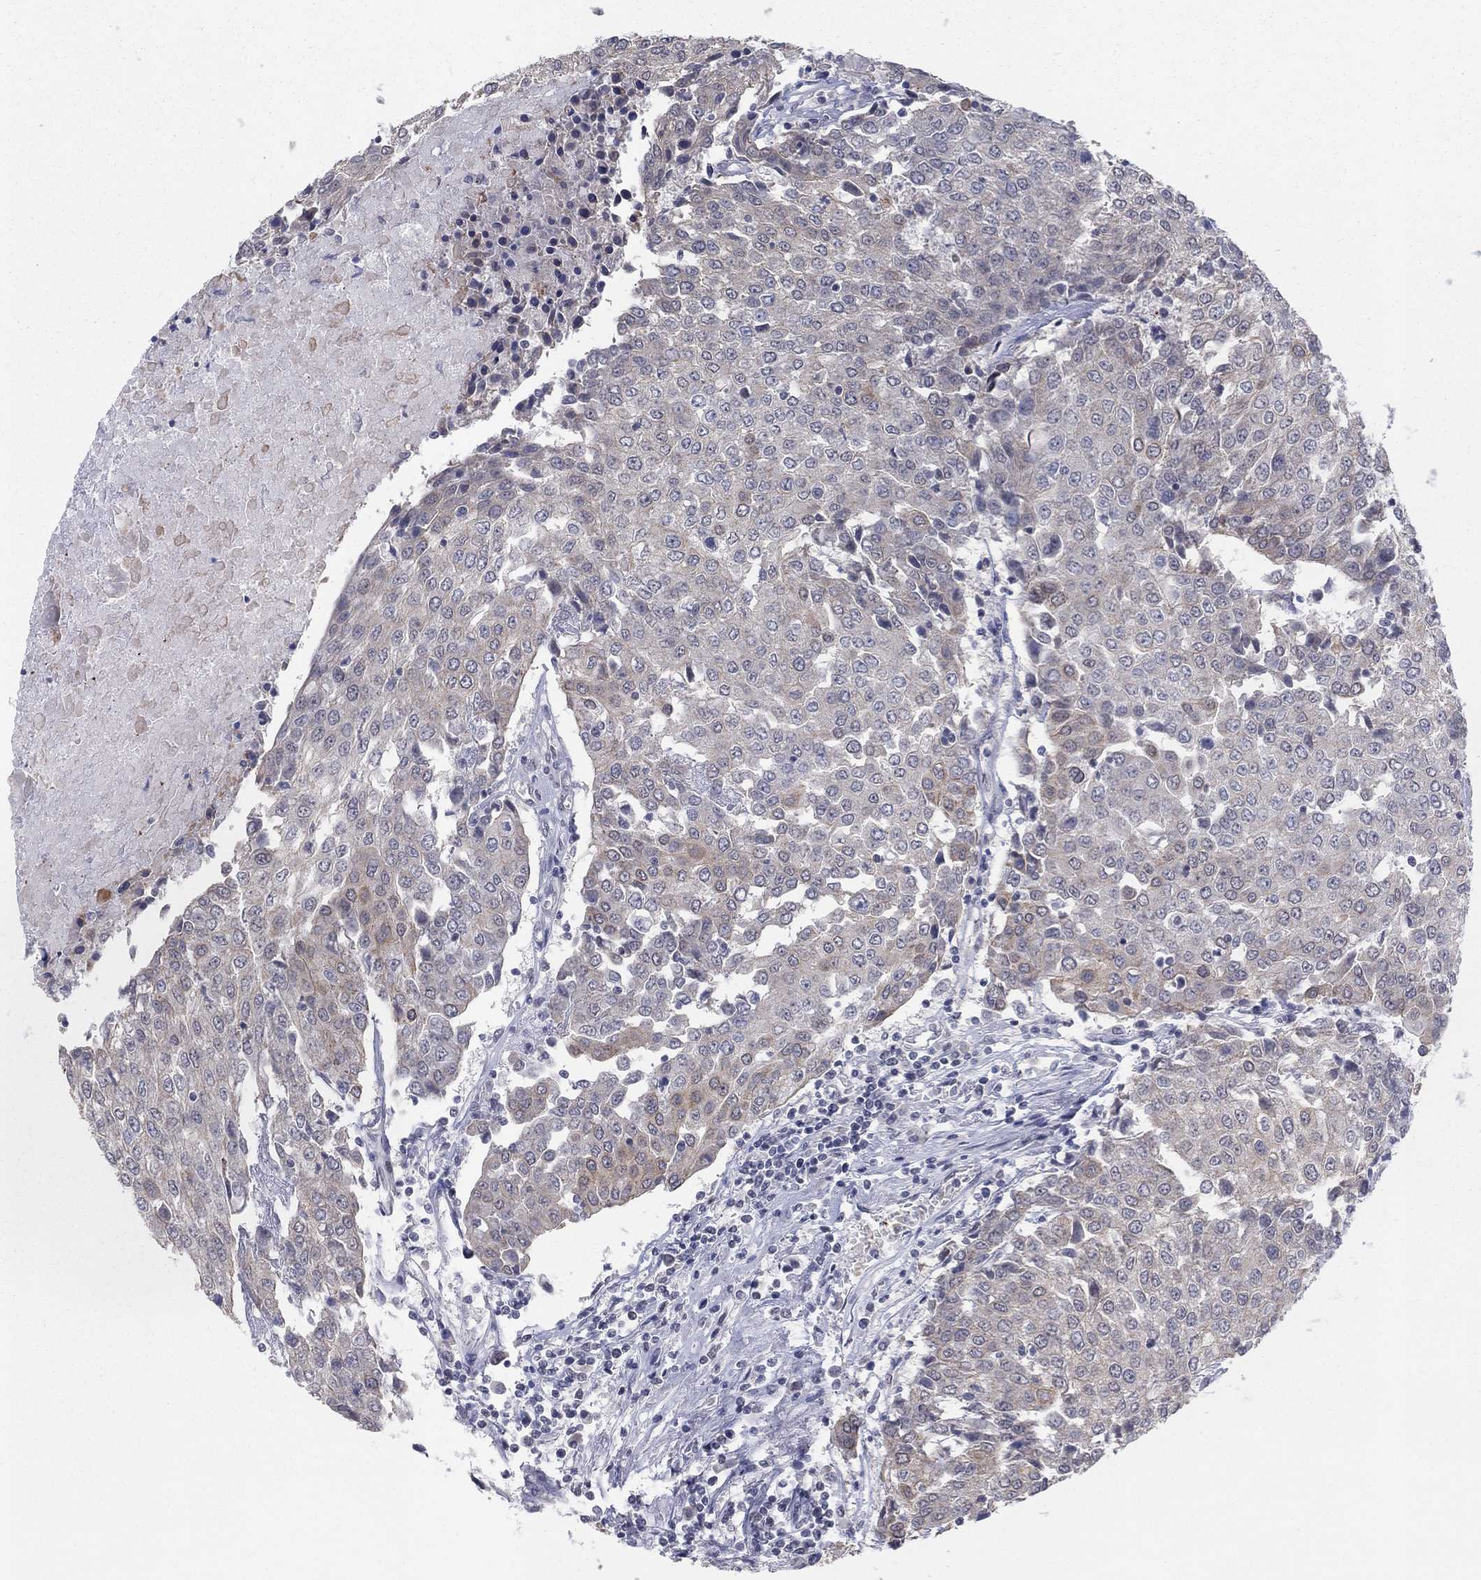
{"staining": {"intensity": "weak", "quantity": "25%-75%", "location": "cytoplasmic/membranous"}, "tissue": "urothelial cancer", "cell_type": "Tumor cells", "image_type": "cancer", "snomed": [{"axis": "morphology", "description": "Urothelial carcinoma, High grade"}, {"axis": "topography", "description": "Urinary bladder"}], "caption": "Protein analysis of urothelial carcinoma (high-grade) tissue reveals weak cytoplasmic/membranous positivity in approximately 25%-75% of tumor cells. (IHC, brightfield microscopy, high magnification).", "gene": "SLC22A2", "patient": {"sex": "female", "age": 85}}